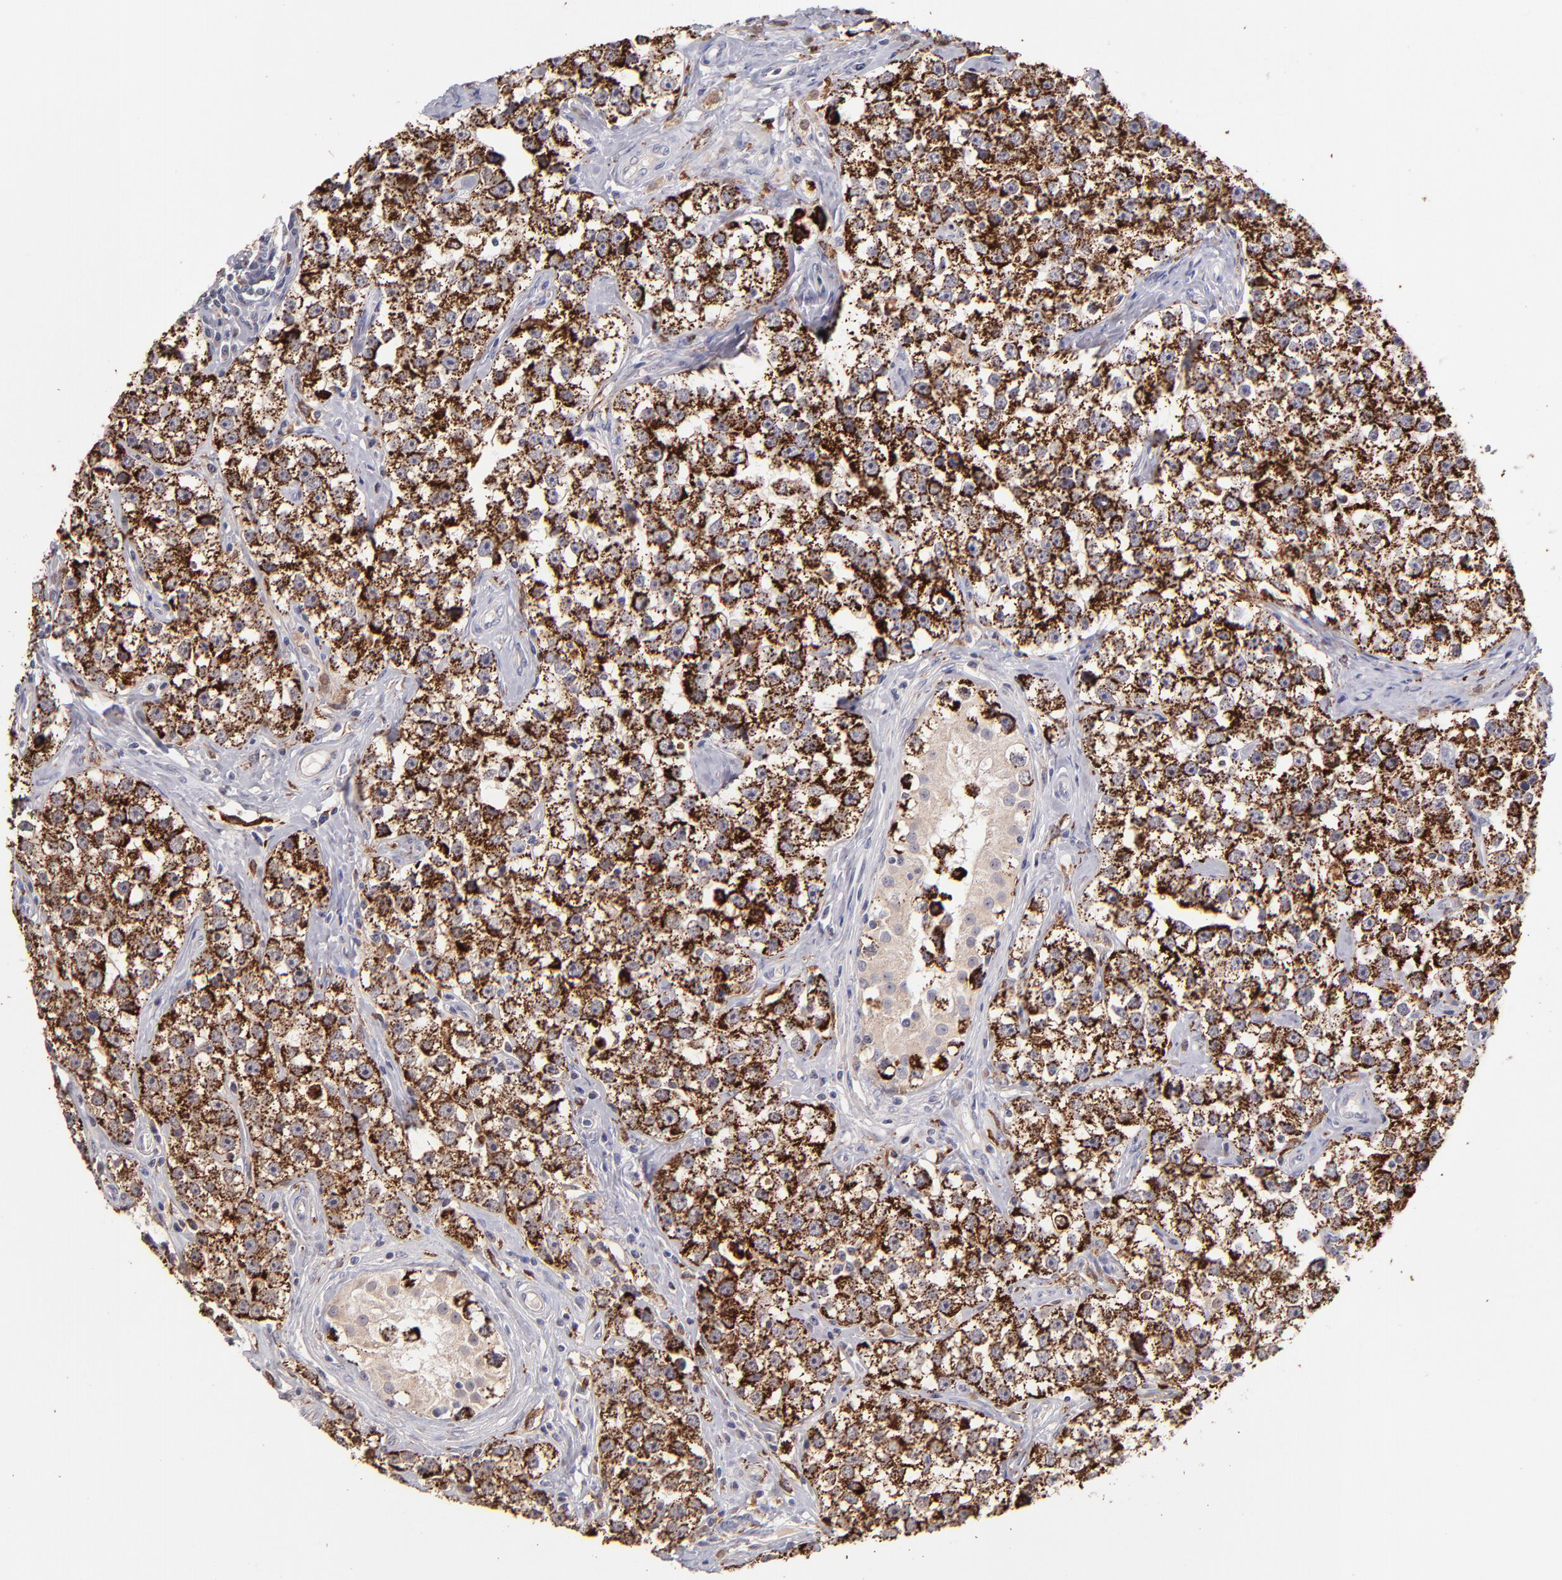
{"staining": {"intensity": "strong", "quantity": ">75%", "location": "cytoplasmic/membranous"}, "tissue": "testis cancer", "cell_type": "Tumor cells", "image_type": "cancer", "snomed": [{"axis": "morphology", "description": "Seminoma, NOS"}, {"axis": "topography", "description": "Testis"}], "caption": "Strong cytoplasmic/membranous protein positivity is present in approximately >75% of tumor cells in testis cancer (seminoma). Ihc stains the protein in brown and the nuclei are stained blue.", "gene": "GLDC", "patient": {"sex": "male", "age": 32}}